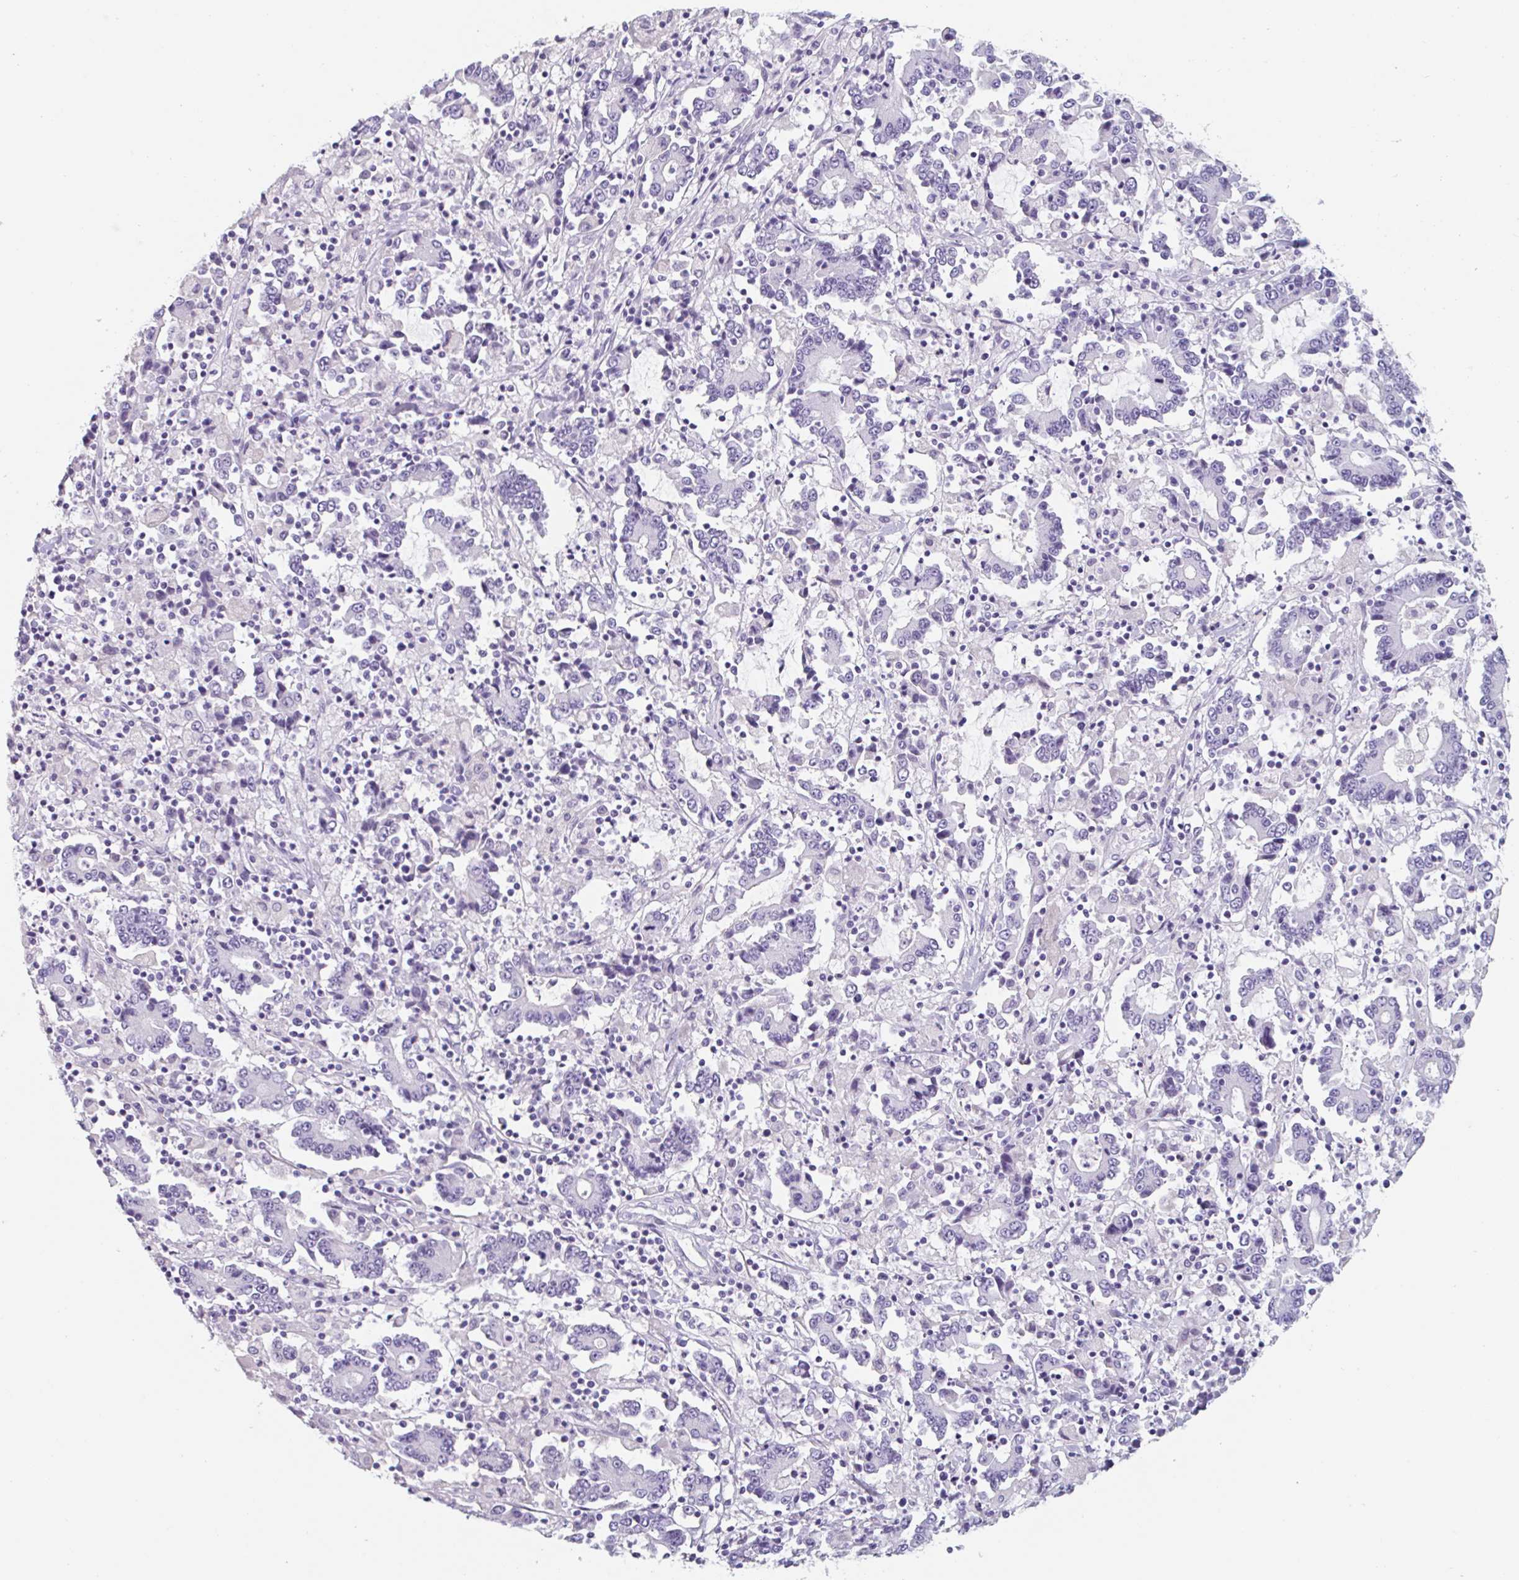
{"staining": {"intensity": "negative", "quantity": "none", "location": "none"}, "tissue": "stomach cancer", "cell_type": "Tumor cells", "image_type": "cancer", "snomed": [{"axis": "morphology", "description": "Adenocarcinoma, NOS"}, {"axis": "topography", "description": "Stomach, upper"}], "caption": "IHC histopathology image of neoplastic tissue: human stomach adenocarcinoma stained with DAB displays no significant protein positivity in tumor cells. Nuclei are stained in blue.", "gene": "EMC4", "patient": {"sex": "male", "age": 68}}